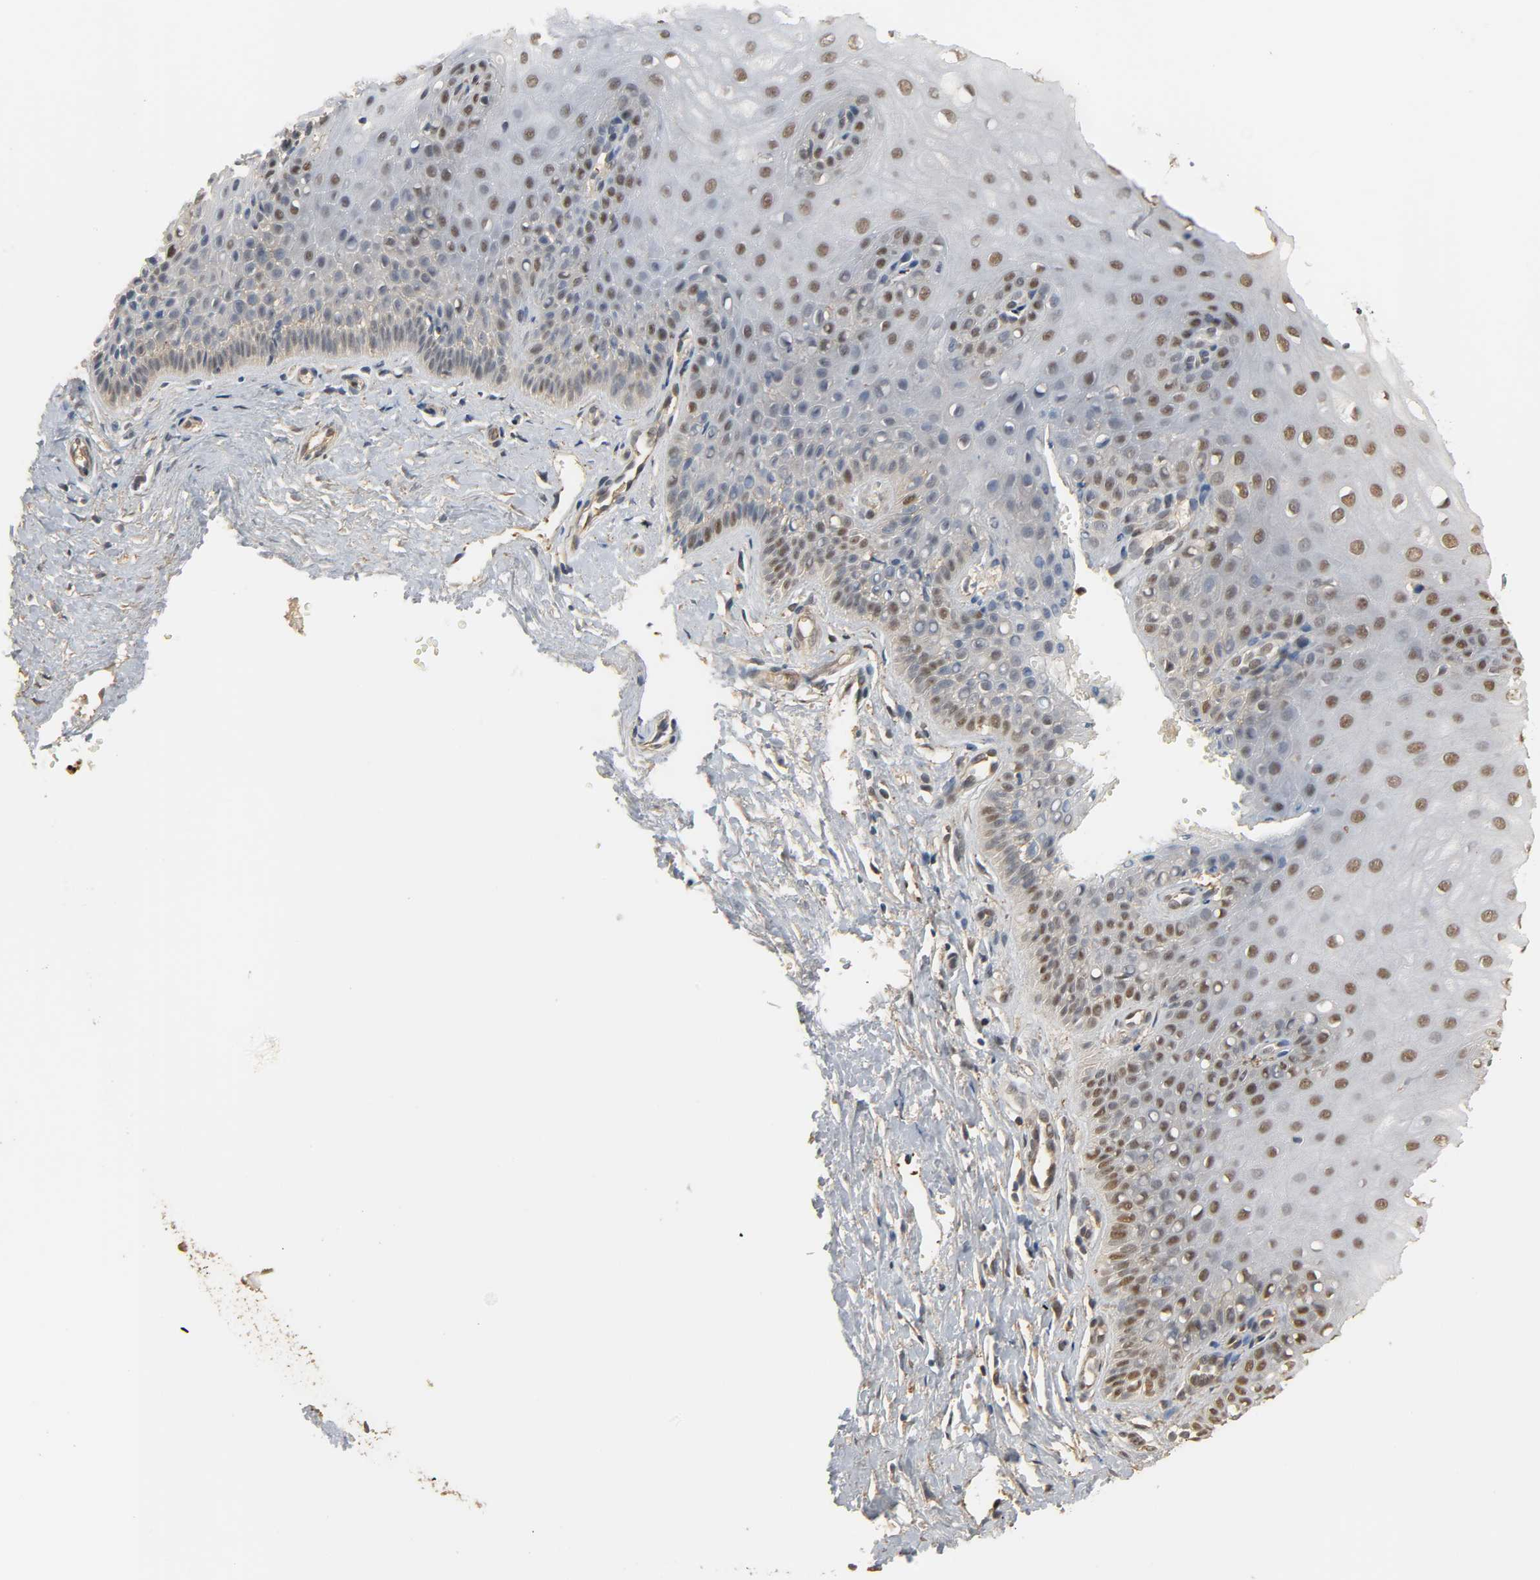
{"staining": {"intensity": "moderate", "quantity": ">75%", "location": "nuclear"}, "tissue": "cervix", "cell_type": "Glandular cells", "image_type": "normal", "snomed": [{"axis": "morphology", "description": "Normal tissue, NOS"}, {"axis": "topography", "description": "Cervix"}], "caption": "Protein staining of normal cervix exhibits moderate nuclear expression in approximately >75% of glandular cells.", "gene": "ZFPM2", "patient": {"sex": "female", "age": 55}}